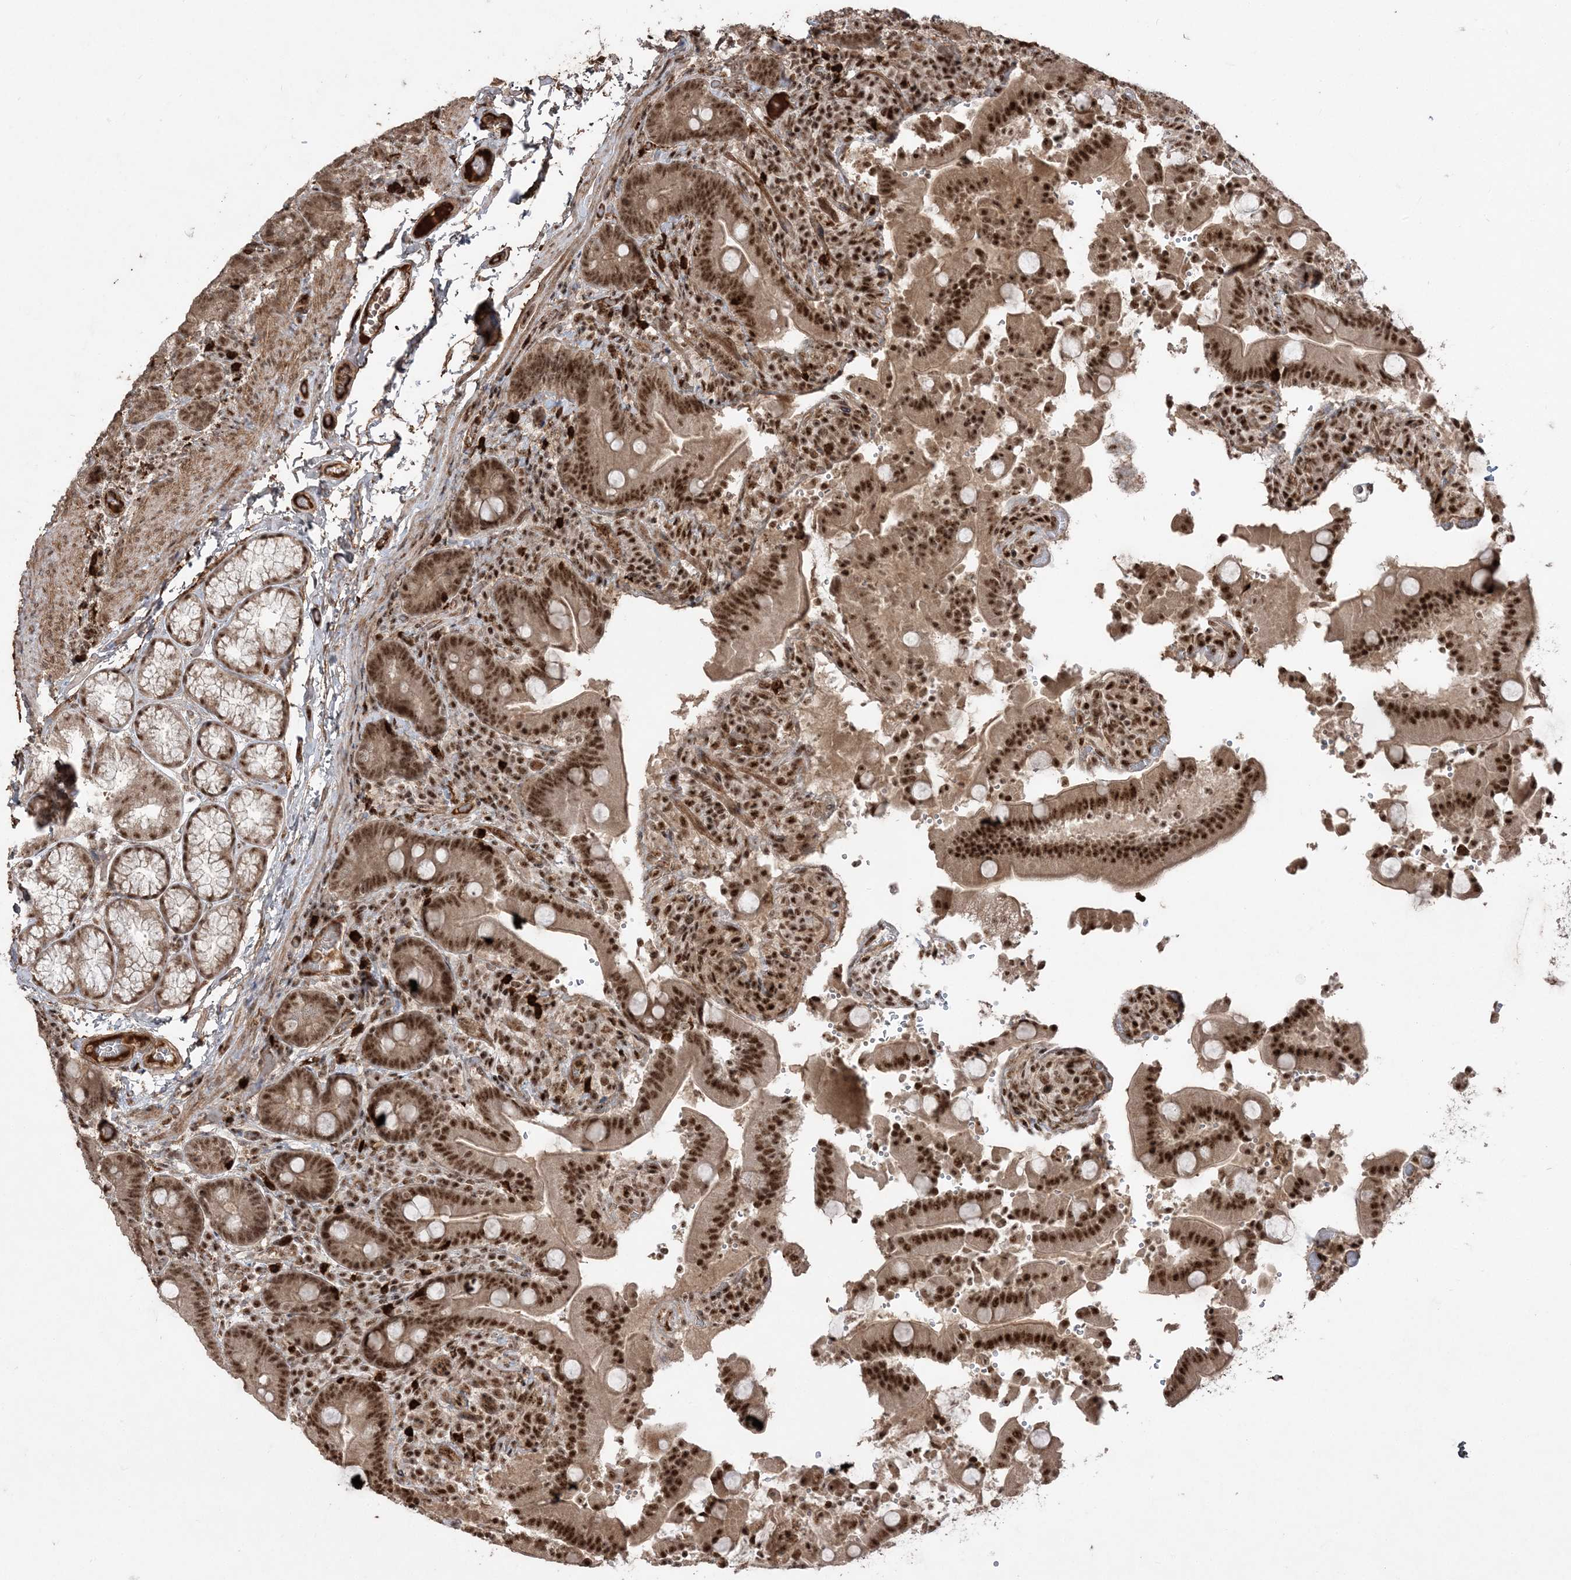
{"staining": {"intensity": "strong", "quantity": ">75%", "location": "cytoplasmic/membranous,nuclear"}, "tissue": "duodenum", "cell_type": "Glandular cells", "image_type": "normal", "snomed": [{"axis": "morphology", "description": "Normal tissue, NOS"}, {"axis": "topography", "description": "Duodenum"}], "caption": "Immunohistochemical staining of normal duodenum shows high levels of strong cytoplasmic/membranous,nuclear positivity in approximately >75% of glandular cells.", "gene": "RBM17", "patient": {"sex": "female", "age": 62}}